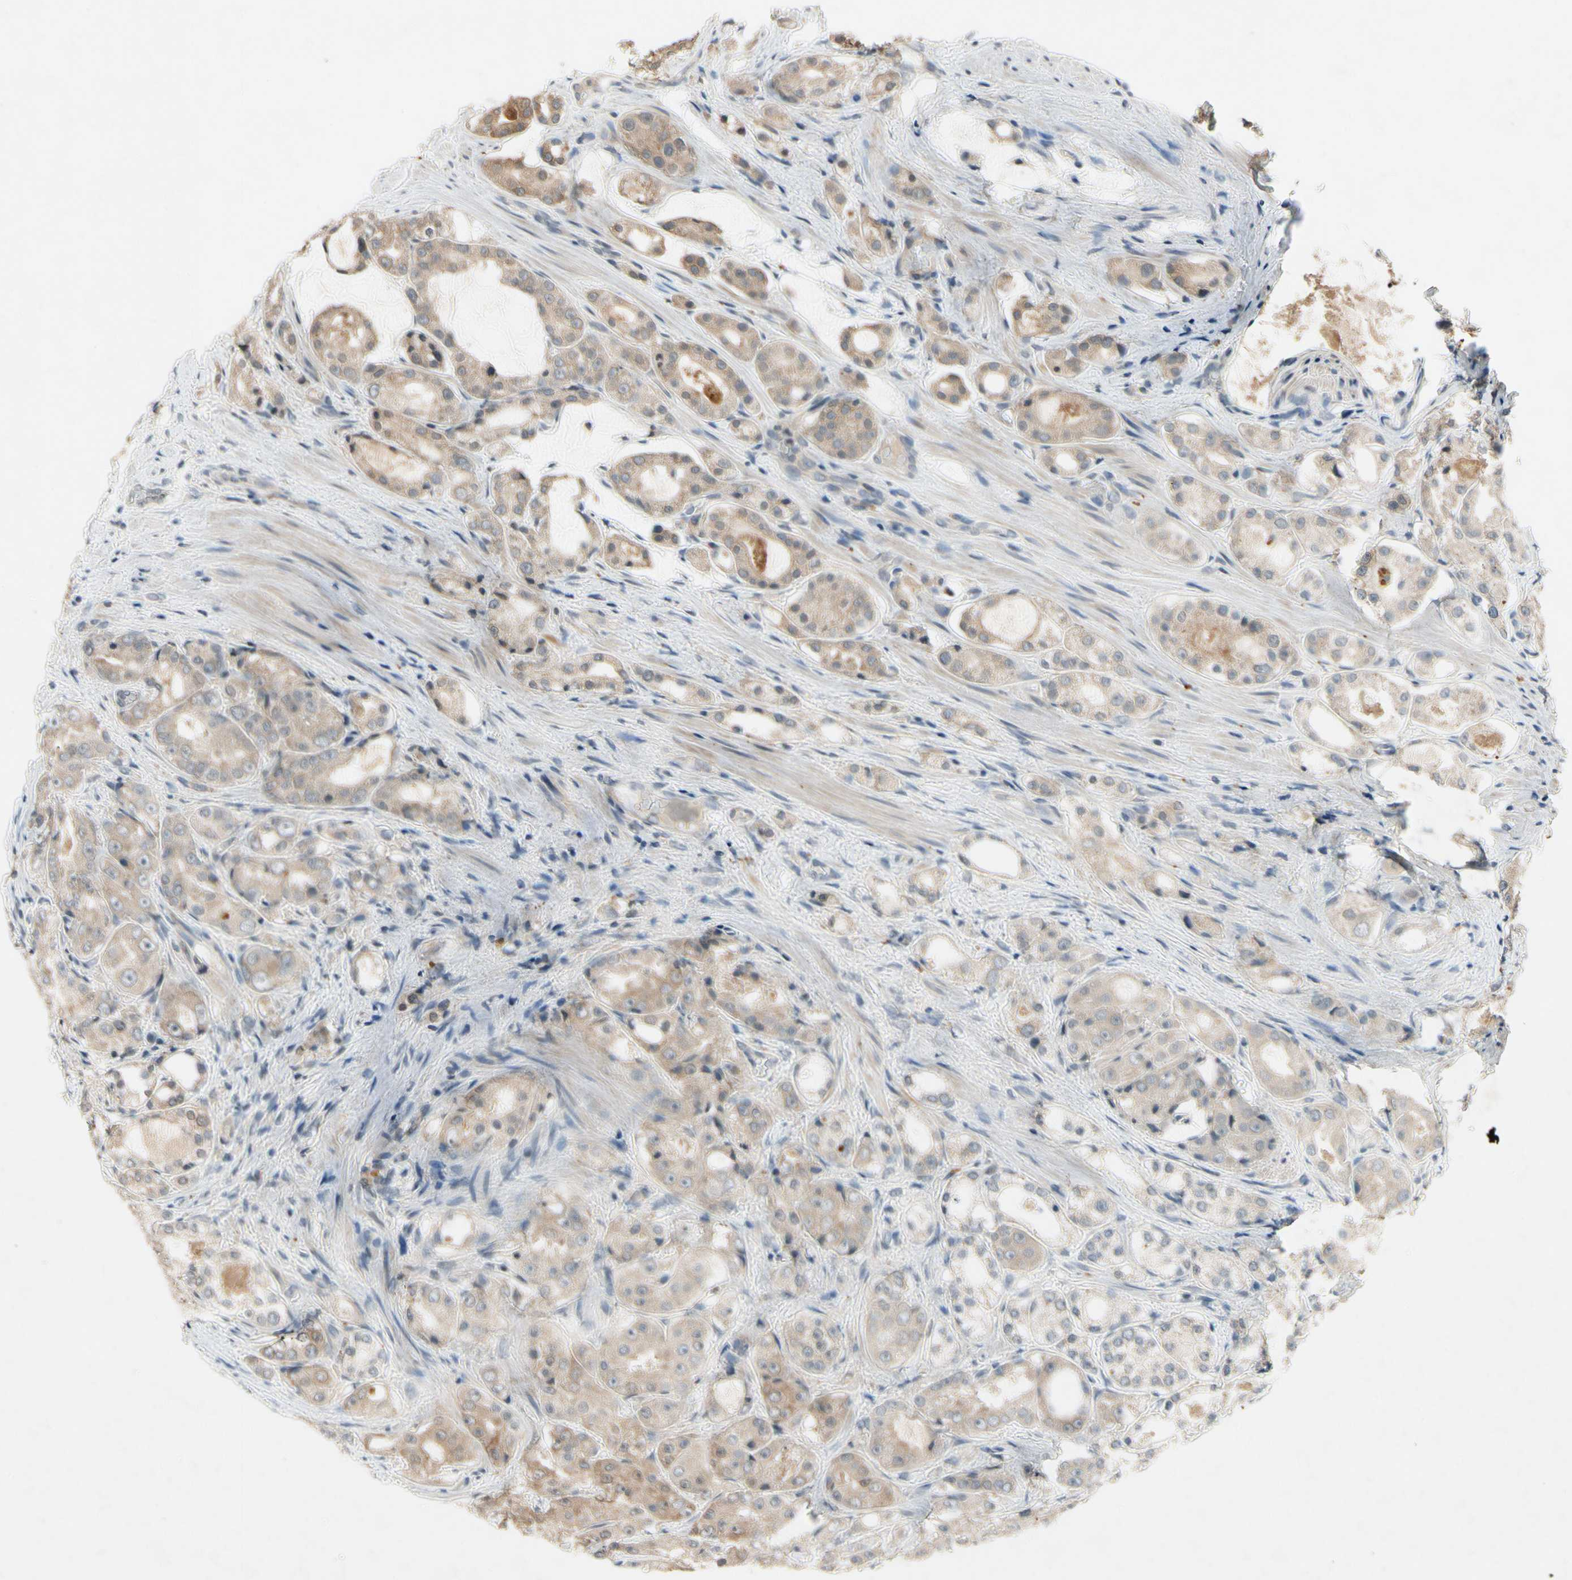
{"staining": {"intensity": "weak", "quantity": ">75%", "location": "cytoplasmic/membranous"}, "tissue": "prostate cancer", "cell_type": "Tumor cells", "image_type": "cancer", "snomed": [{"axis": "morphology", "description": "Adenocarcinoma, High grade"}, {"axis": "topography", "description": "Prostate"}], "caption": "DAB (3,3'-diaminobenzidine) immunohistochemical staining of prostate cancer (adenocarcinoma (high-grade)) exhibits weak cytoplasmic/membranous protein staining in approximately >75% of tumor cells.", "gene": "DPY19L3", "patient": {"sex": "male", "age": 73}}